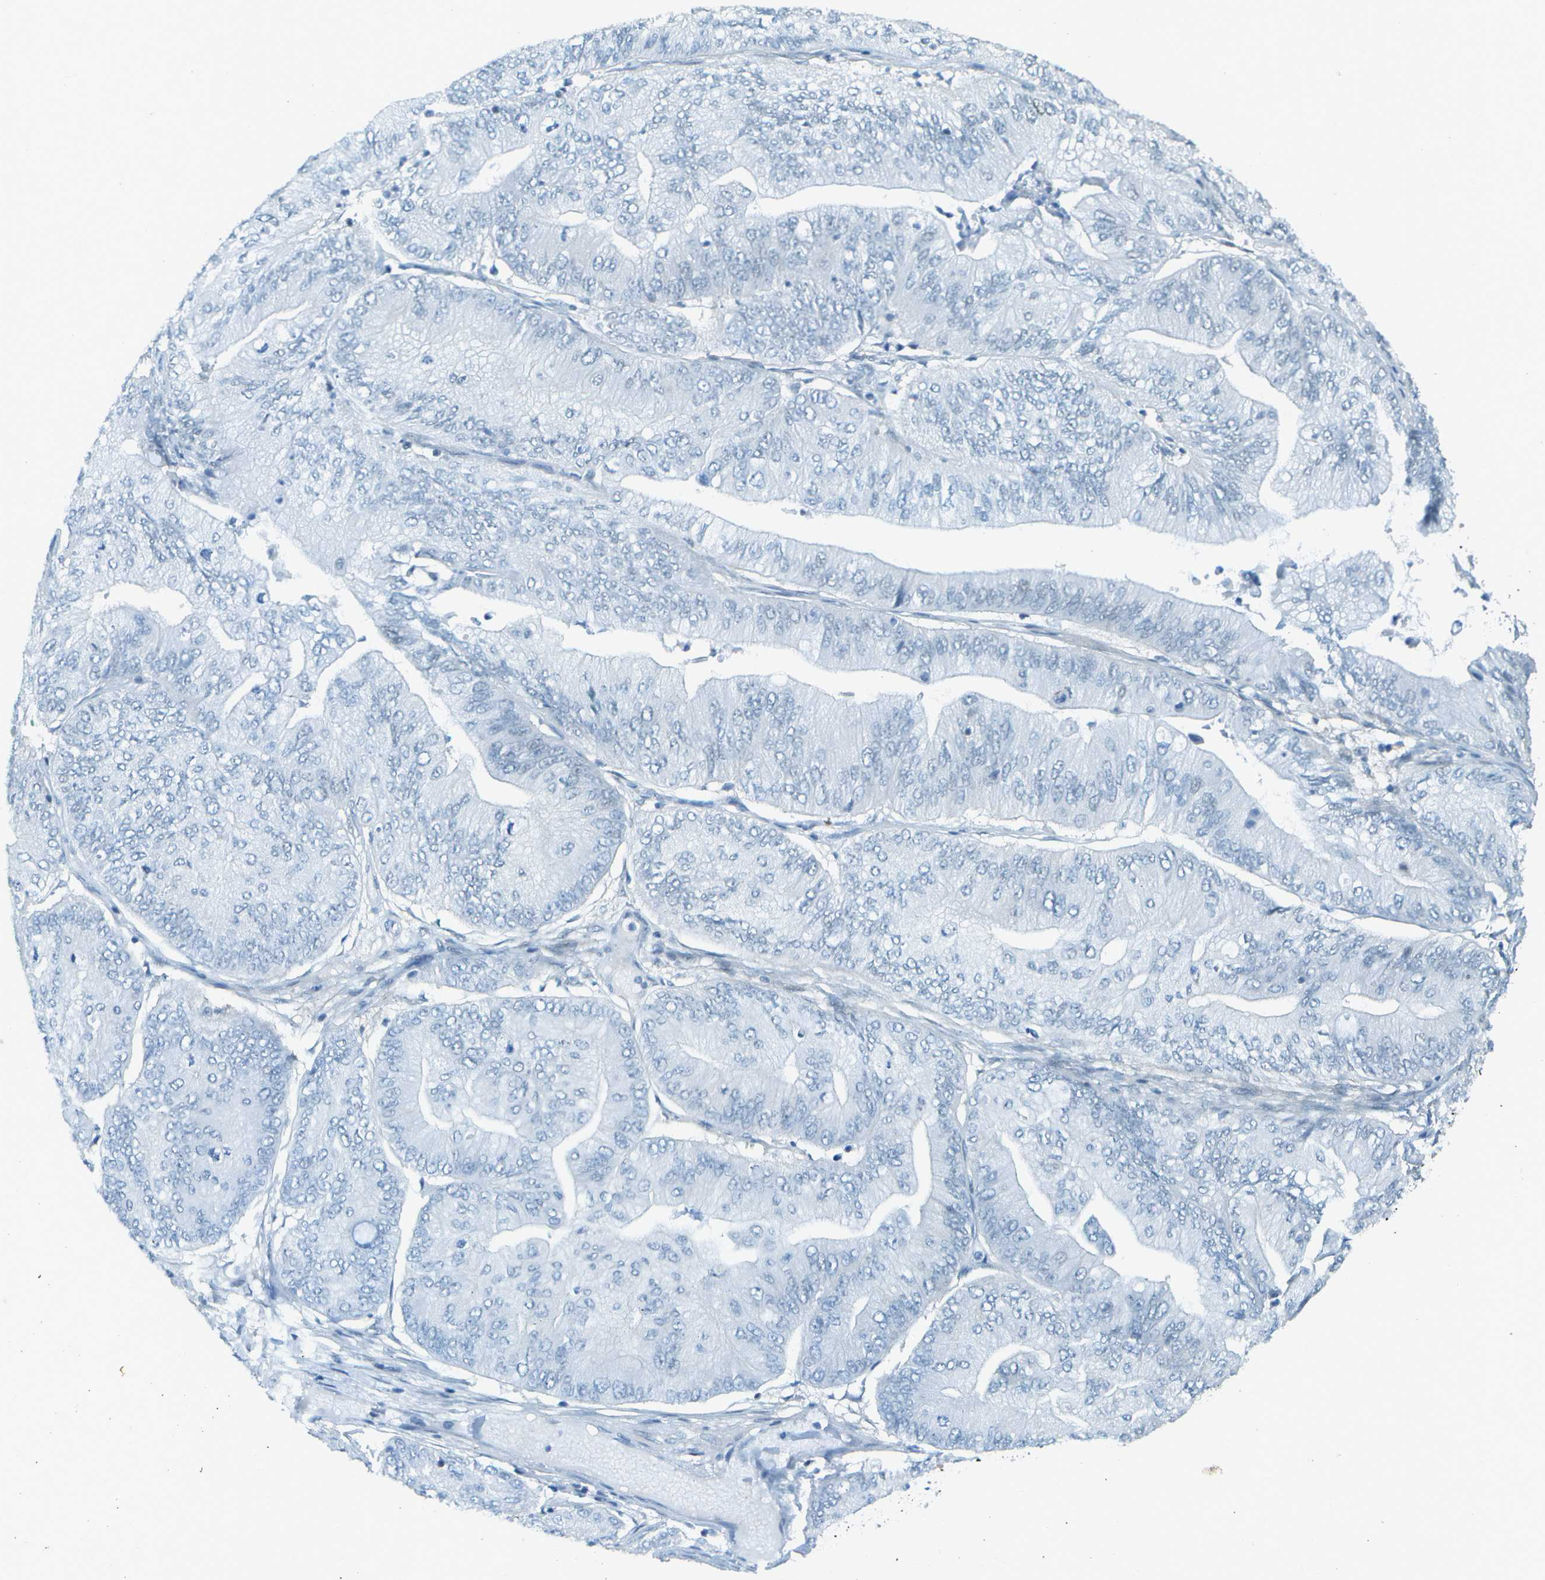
{"staining": {"intensity": "negative", "quantity": "none", "location": "none"}, "tissue": "ovarian cancer", "cell_type": "Tumor cells", "image_type": "cancer", "snomed": [{"axis": "morphology", "description": "Cystadenocarcinoma, mucinous, NOS"}, {"axis": "topography", "description": "Ovary"}], "caption": "A histopathology image of human ovarian cancer is negative for staining in tumor cells.", "gene": "NEK11", "patient": {"sex": "female", "age": 61}}